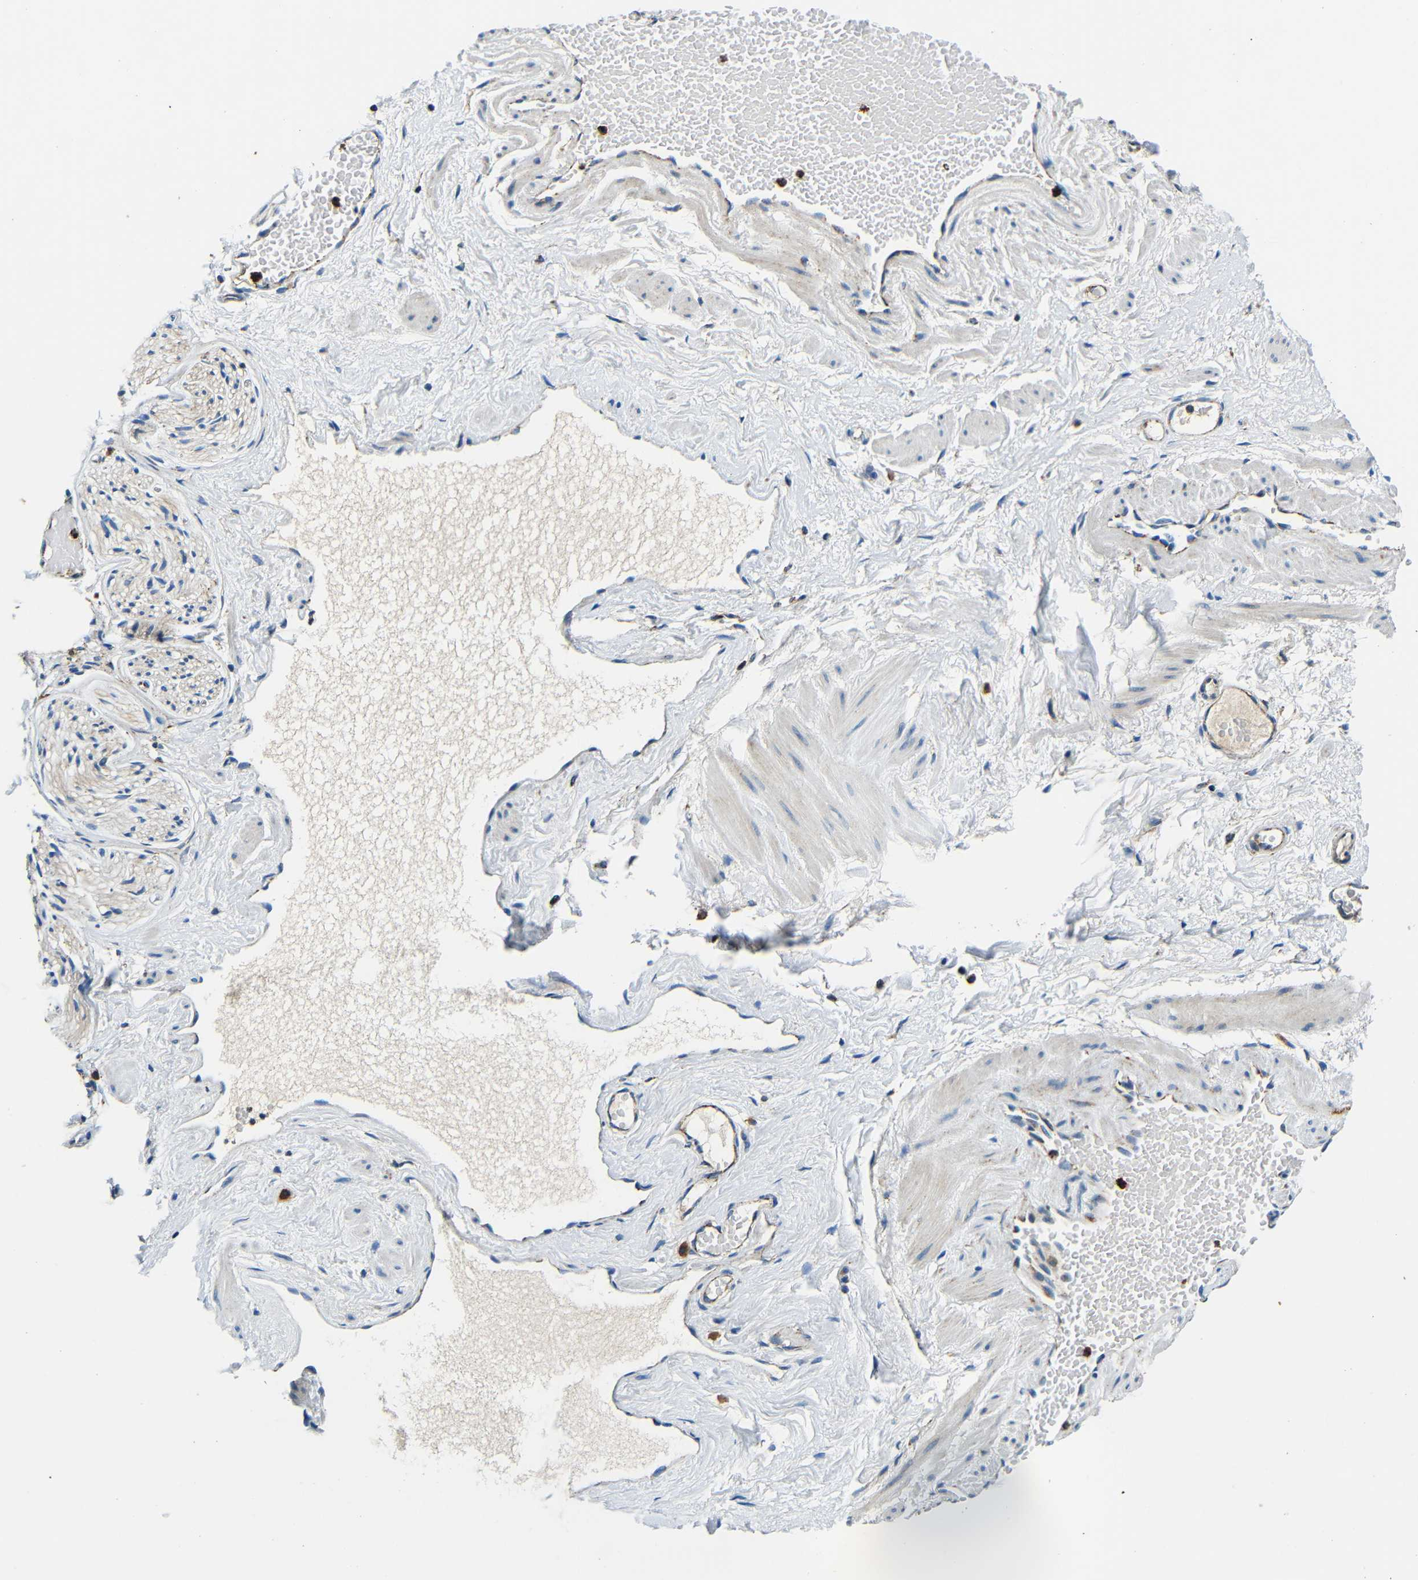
{"staining": {"intensity": "moderate", "quantity": "25%-75%", "location": "cytoplasmic/membranous"}, "tissue": "adipose tissue", "cell_type": "Adipocytes", "image_type": "normal", "snomed": [{"axis": "morphology", "description": "Normal tissue, NOS"}, {"axis": "topography", "description": "Soft tissue"}, {"axis": "topography", "description": "Vascular tissue"}], "caption": "Adipose tissue stained with DAB immunohistochemistry exhibits medium levels of moderate cytoplasmic/membranous staining in about 25%-75% of adipocytes. (DAB (3,3'-diaminobenzidine) = brown stain, brightfield microscopy at high magnification).", "gene": "GALNT18", "patient": {"sex": "female", "age": 35}}